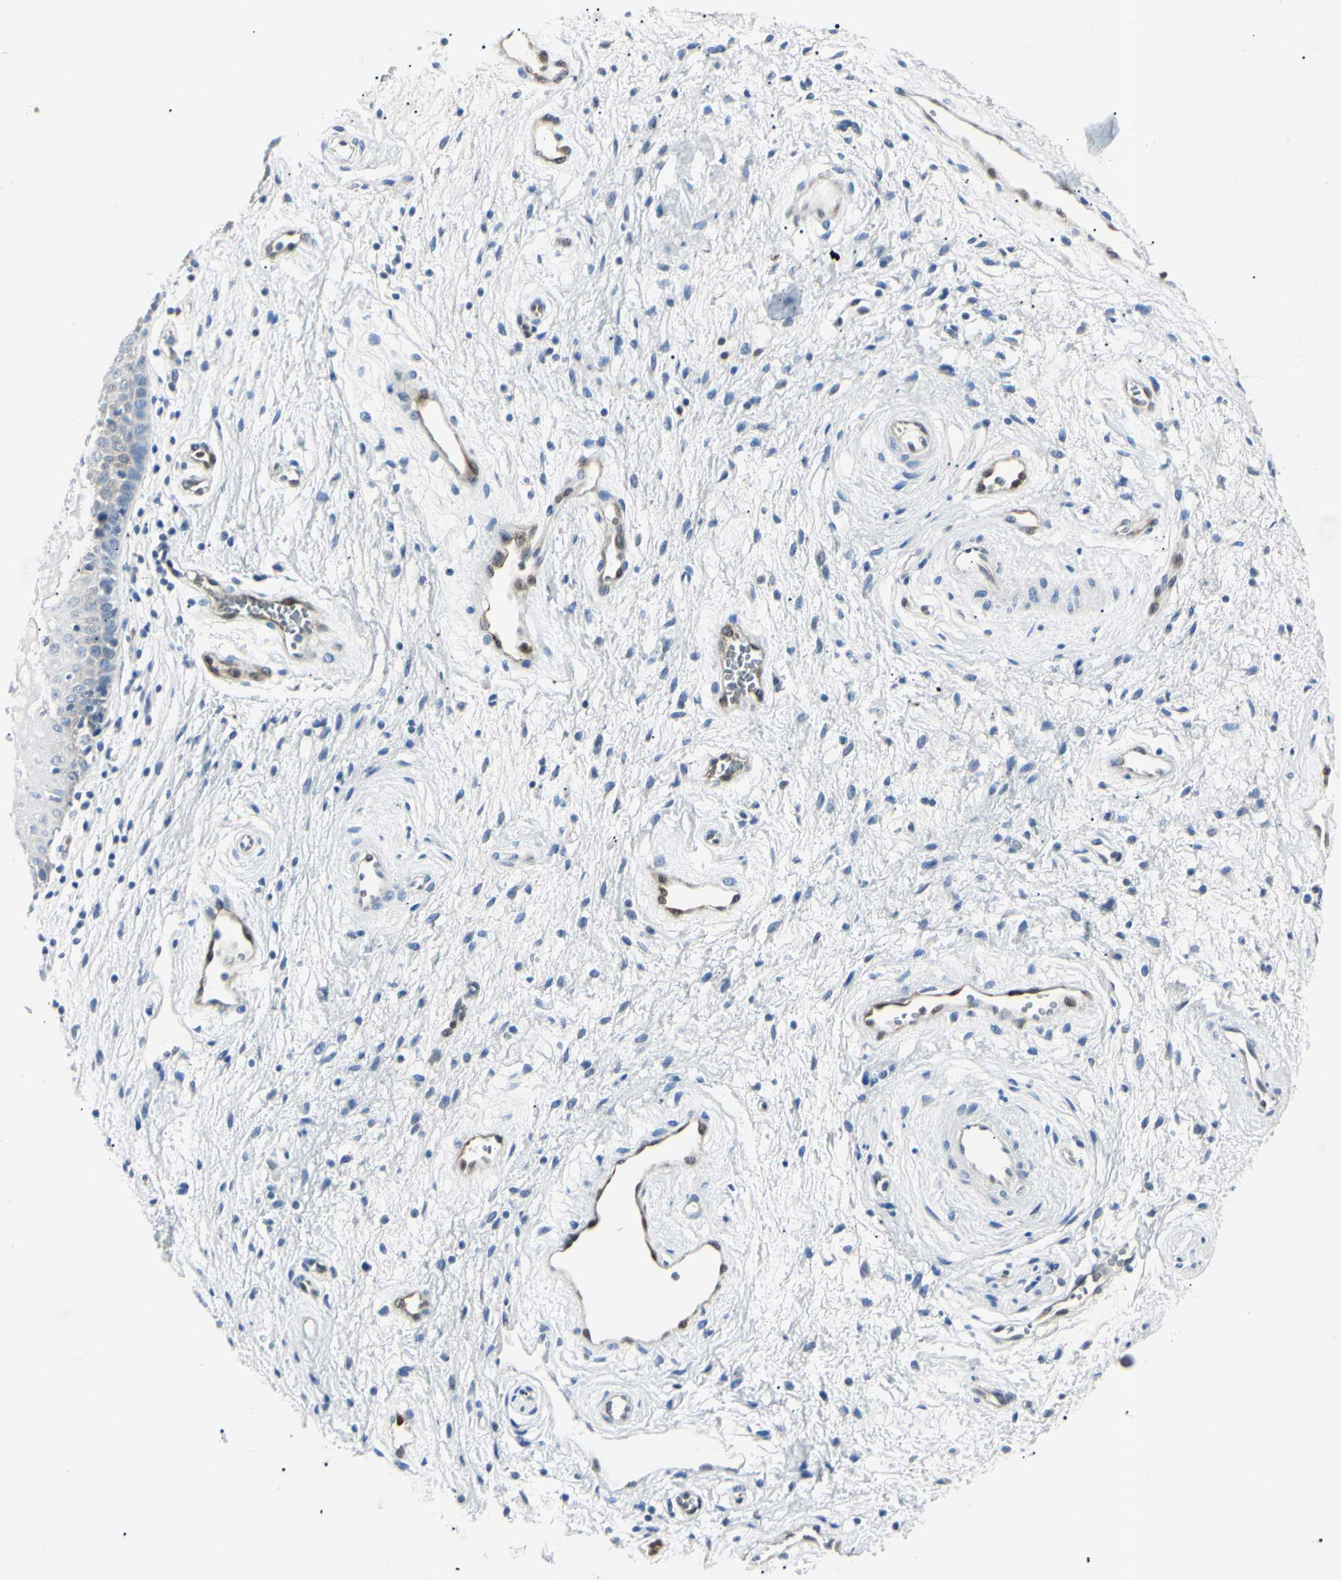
{"staining": {"intensity": "weak", "quantity": "<25%", "location": "cytoplasmic/membranous,nuclear"}, "tissue": "vagina", "cell_type": "Squamous epithelial cells", "image_type": "normal", "snomed": [{"axis": "morphology", "description": "Normal tissue, NOS"}, {"axis": "topography", "description": "Vagina"}], "caption": "High magnification brightfield microscopy of benign vagina stained with DAB (brown) and counterstained with hematoxylin (blue): squamous epithelial cells show no significant positivity. (Immunohistochemistry (ihc), brightfield microscopy, high magnification).", "gene": "AKR1C3", "patient": {"sex": "female", "age": 34}}